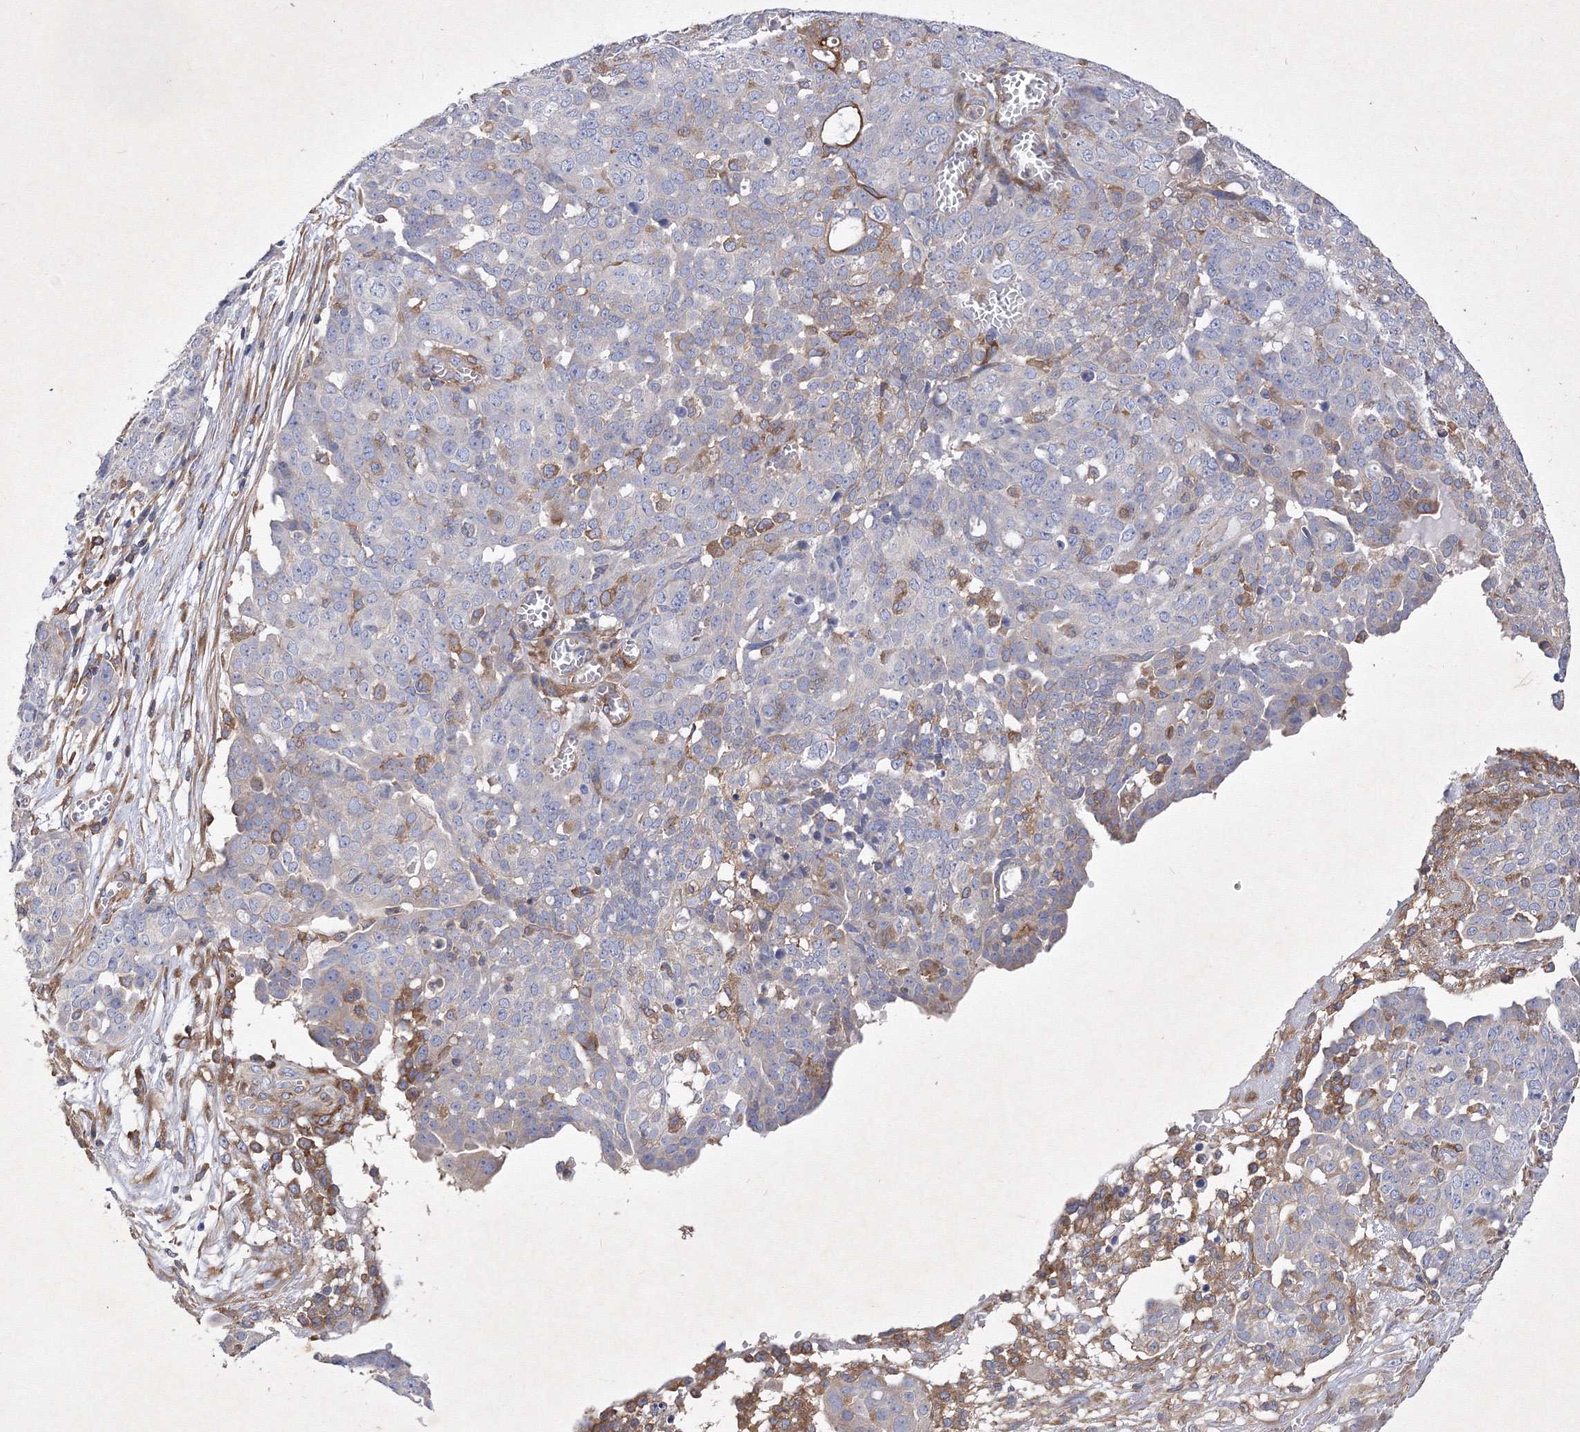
{"staining": {"intensity": "negative", "quantity": "none", "location": "none"}, "tissue": "ovarian cancer", "cell_type": "Tumor cells", "image_type": "cancer", "snomed": [{"axis": "morphology", "description": "Cystadenocarcinoma, serous, NOS"}, {"axis": "topography", "description": "Soft tissue"}, {"axis": "topography", "description": "Ovary"}], "caption": "A high-resolution micrograph shows IHC staining of serous cystadenocarcinoma (ovarian), which reveals no significant positivity in tumor cells.", "gene": "SNX18", "patient": {"sex": "female", "age": 57}}